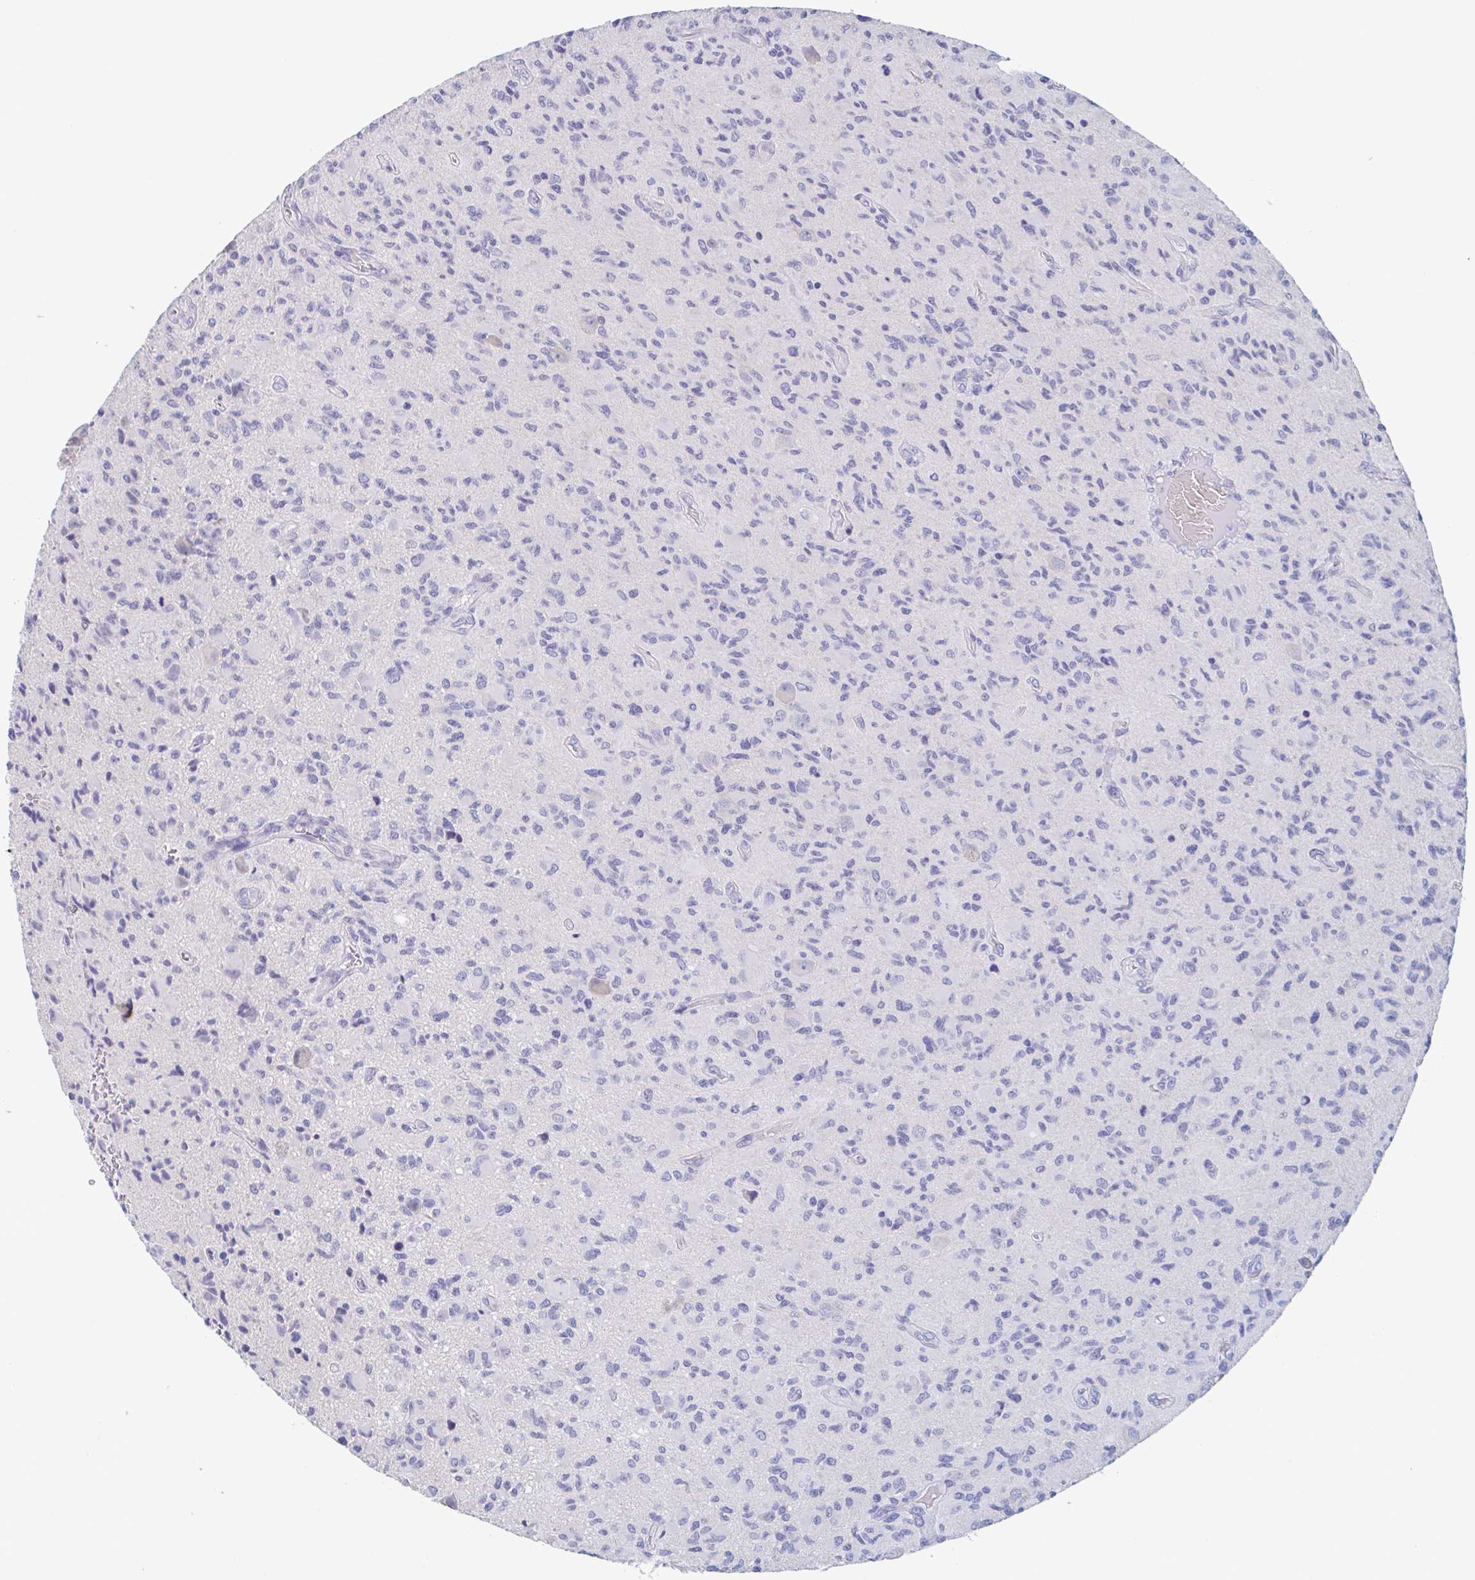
{"staining": {"intensity": "negative", "quantity": "none", "location": "none"}, "tissue": "glioma", "cell_type": "Tumor cells", "image_type": "cancer", "snomed": [{"axis": "morphology", "description": "Glioma, malignant, High grade"}, {"axis": "topography", "description": "Brain"}], "caption": "Immunohistochemical staining of human glioma displays no significant staining in tumor cells.", "gene": "UNKL", "patient": {"sex": "female", "age": 65}}